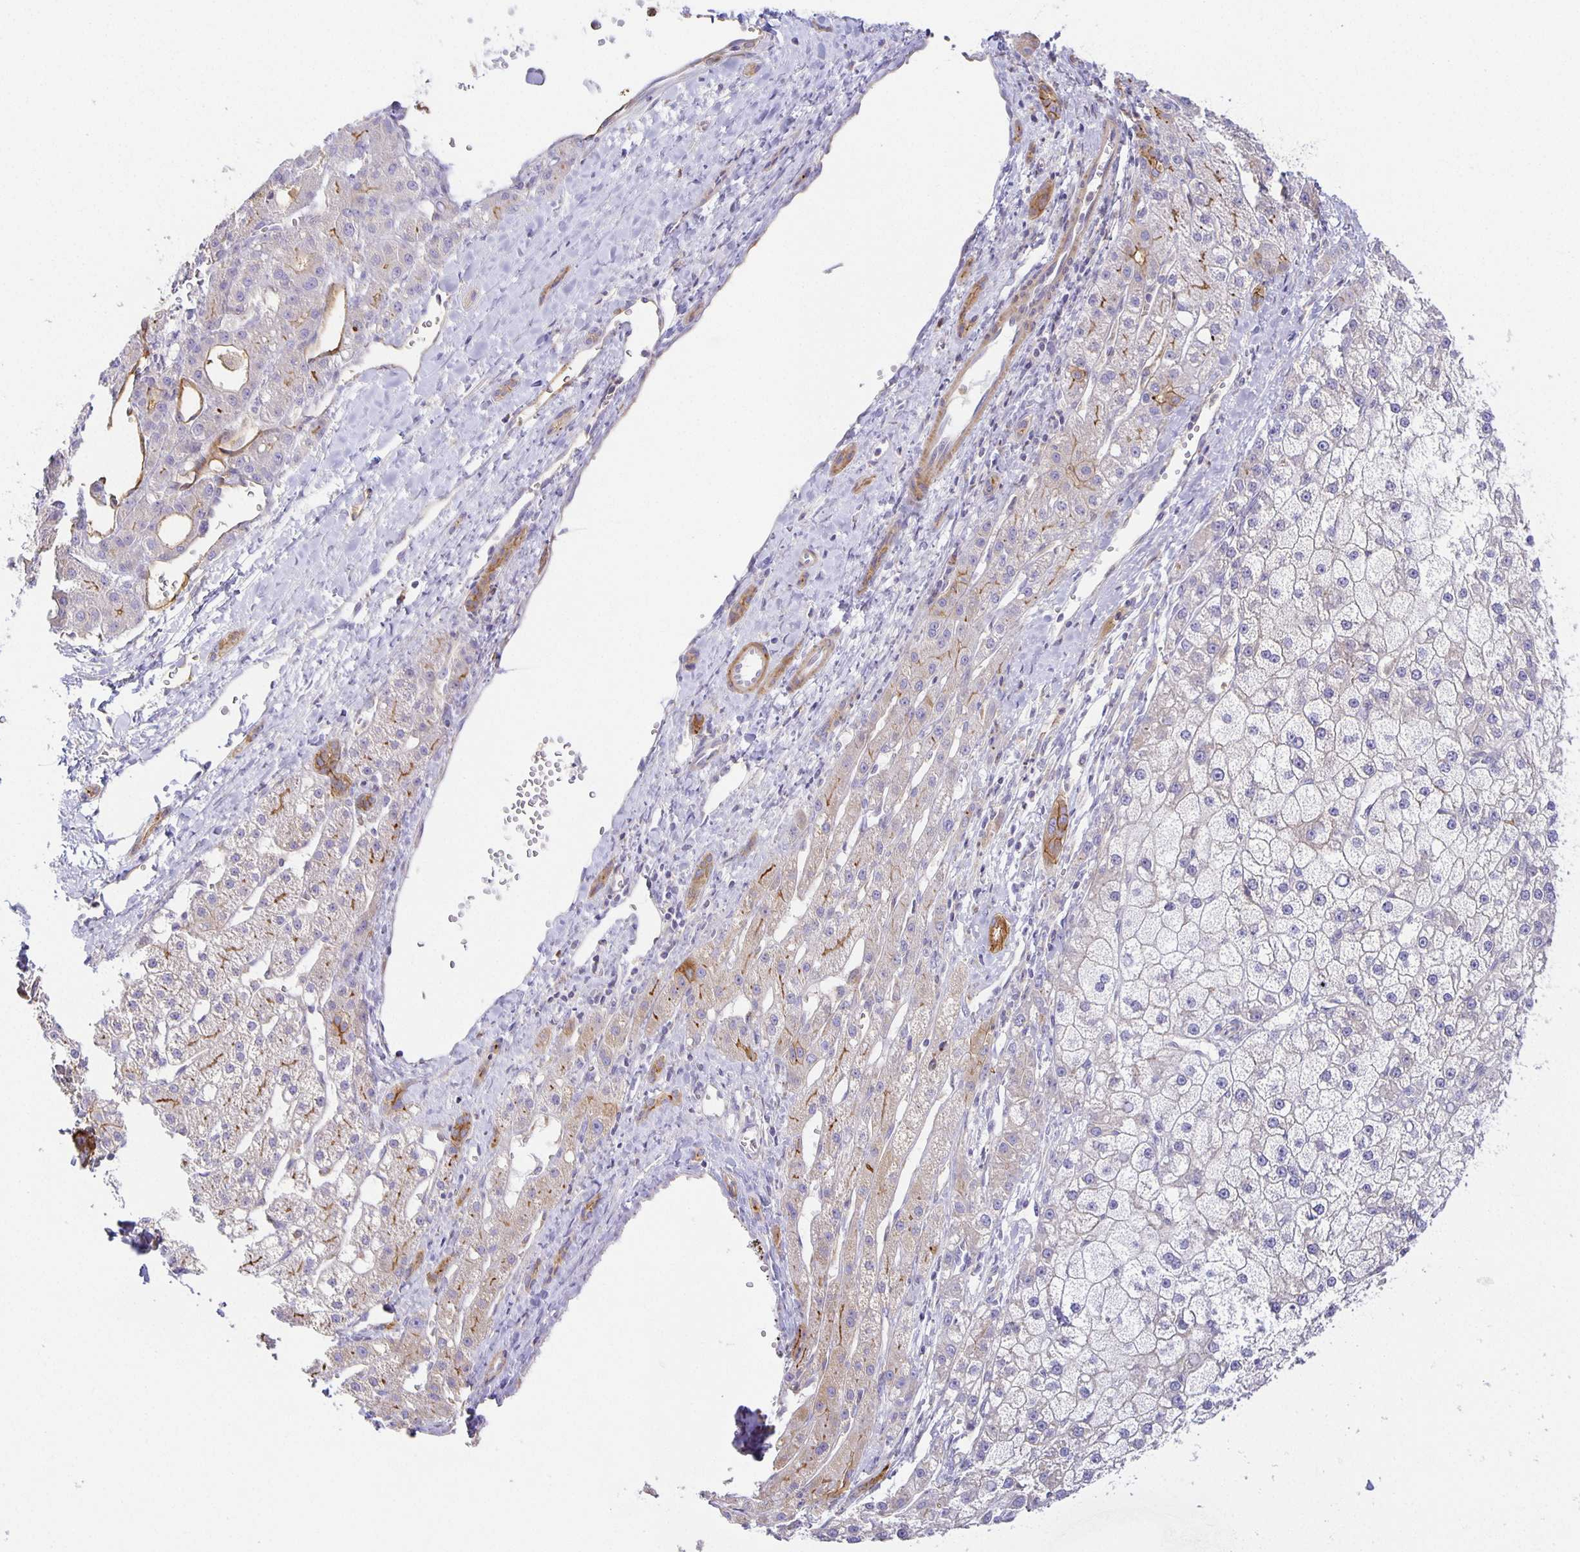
{"staining": {"intensity": "negative", "quantity": "none", "location": "none"}, "tissue": "liver cancer", "cell_type": "Tumor cells", "image_type": "cancer", "snomed": [{"axis": "morphology", "description": "Carcinoma, Hepatocellular, NOS"}, {"axis": "topography", "description": "Liver"}], "caption": "Immunohistochemical staining of human liver cancer (hepatocellular carcinoma) exhibits no significant positivity in tumor cells. (Immunohistochemistry, brightfield microscopy, high magnification).", "gene": "FLRT3", "patient": {"sex": "male", "age": 67}}